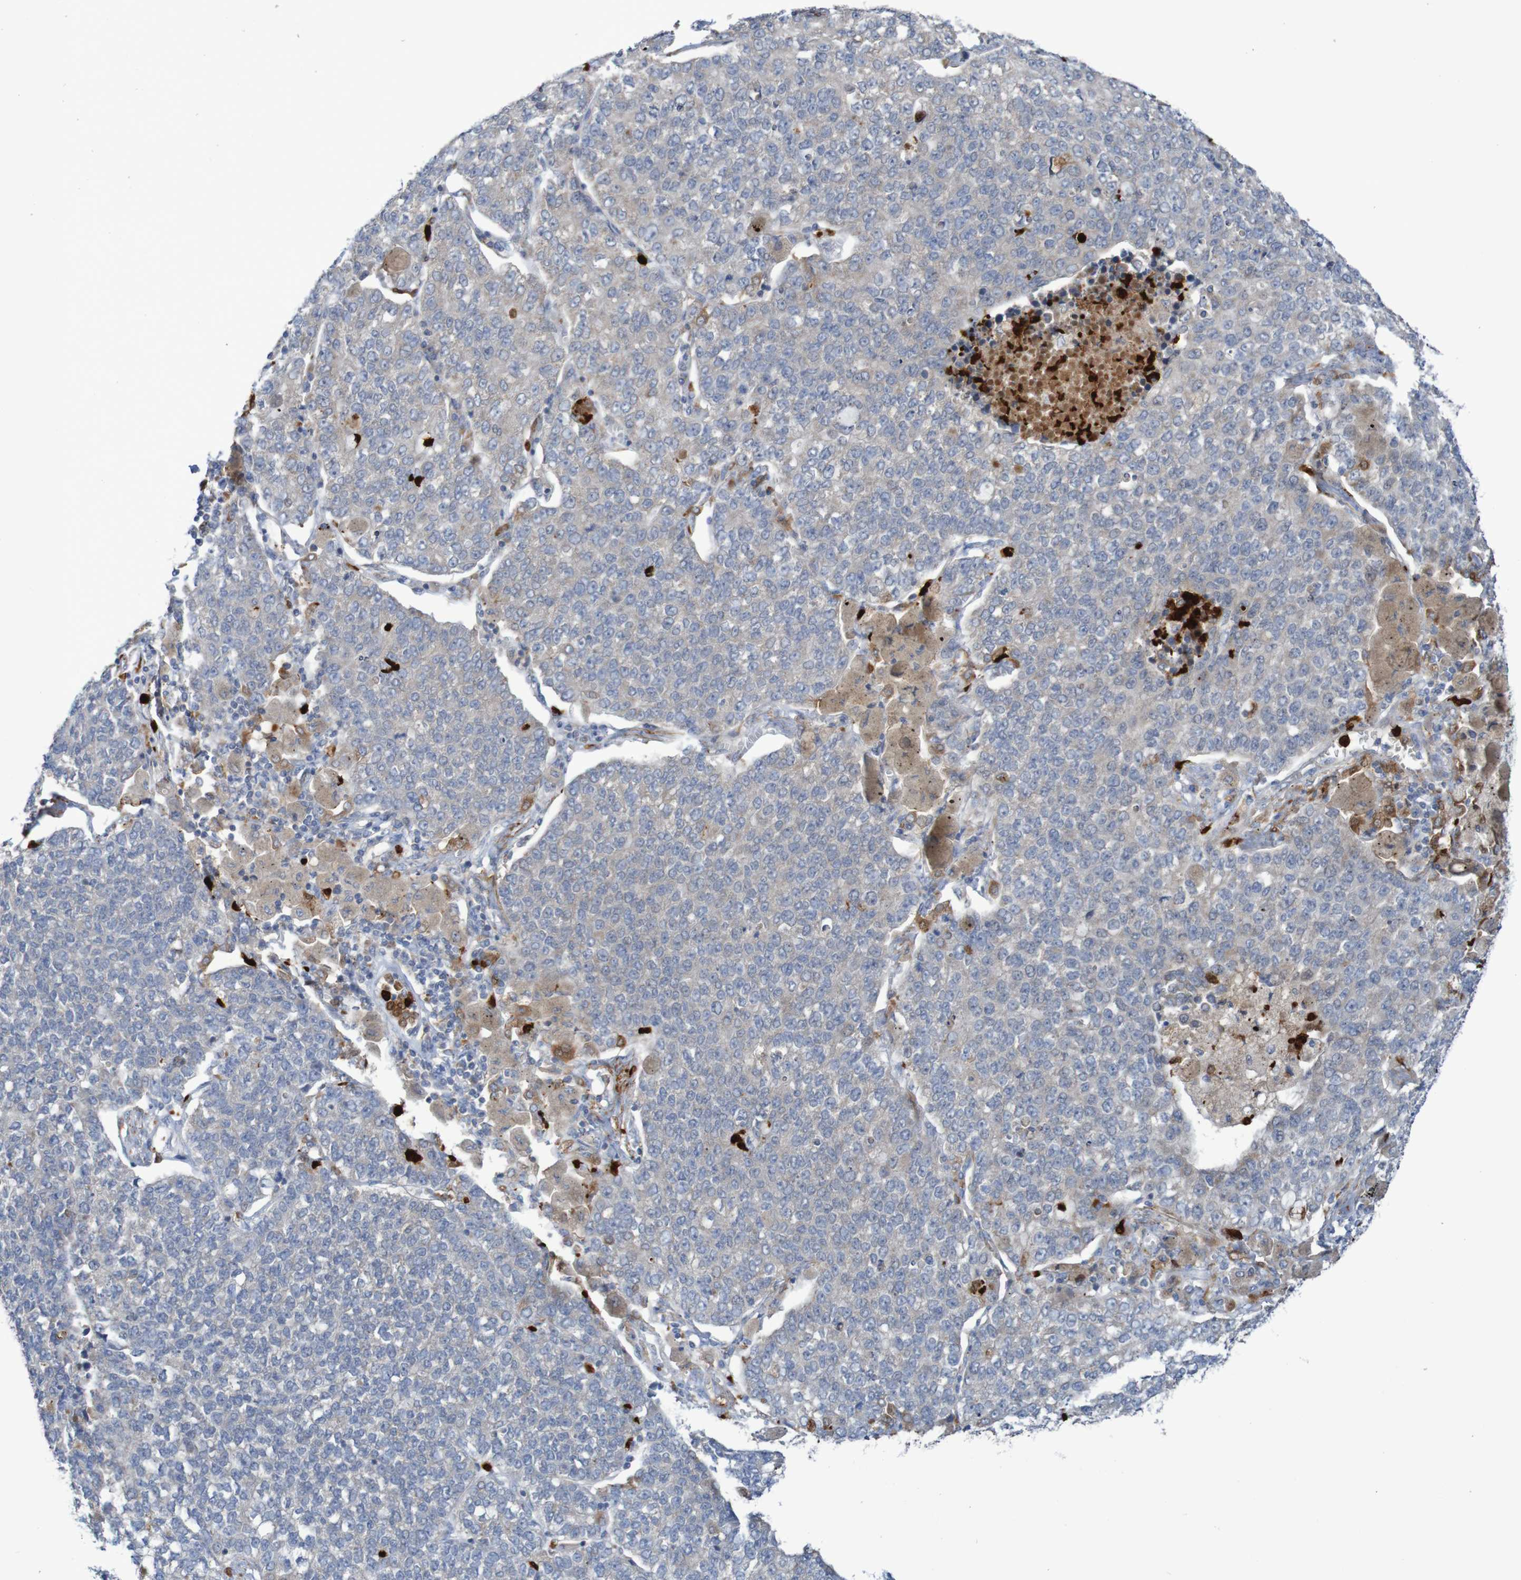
{"staining": {"intensity": "weak", "quantity": "<25%", "location": "cytoplasmic/membranous"}, "tissue": "lung cancer", "cell_type": "Tumor cells", "image_type": "cancer", "snomed": [{"axis": "morphology", "description": "Adenocarcinoma, NOS"}, {"axis": "topography", "description": "Lung"}], "caption": "A photomicrograph of human adenocarcinoma (lung) is negative for staining in tumor cells.", "gene": "PARP4", "patient": {"sex": "male", "age": 49}}